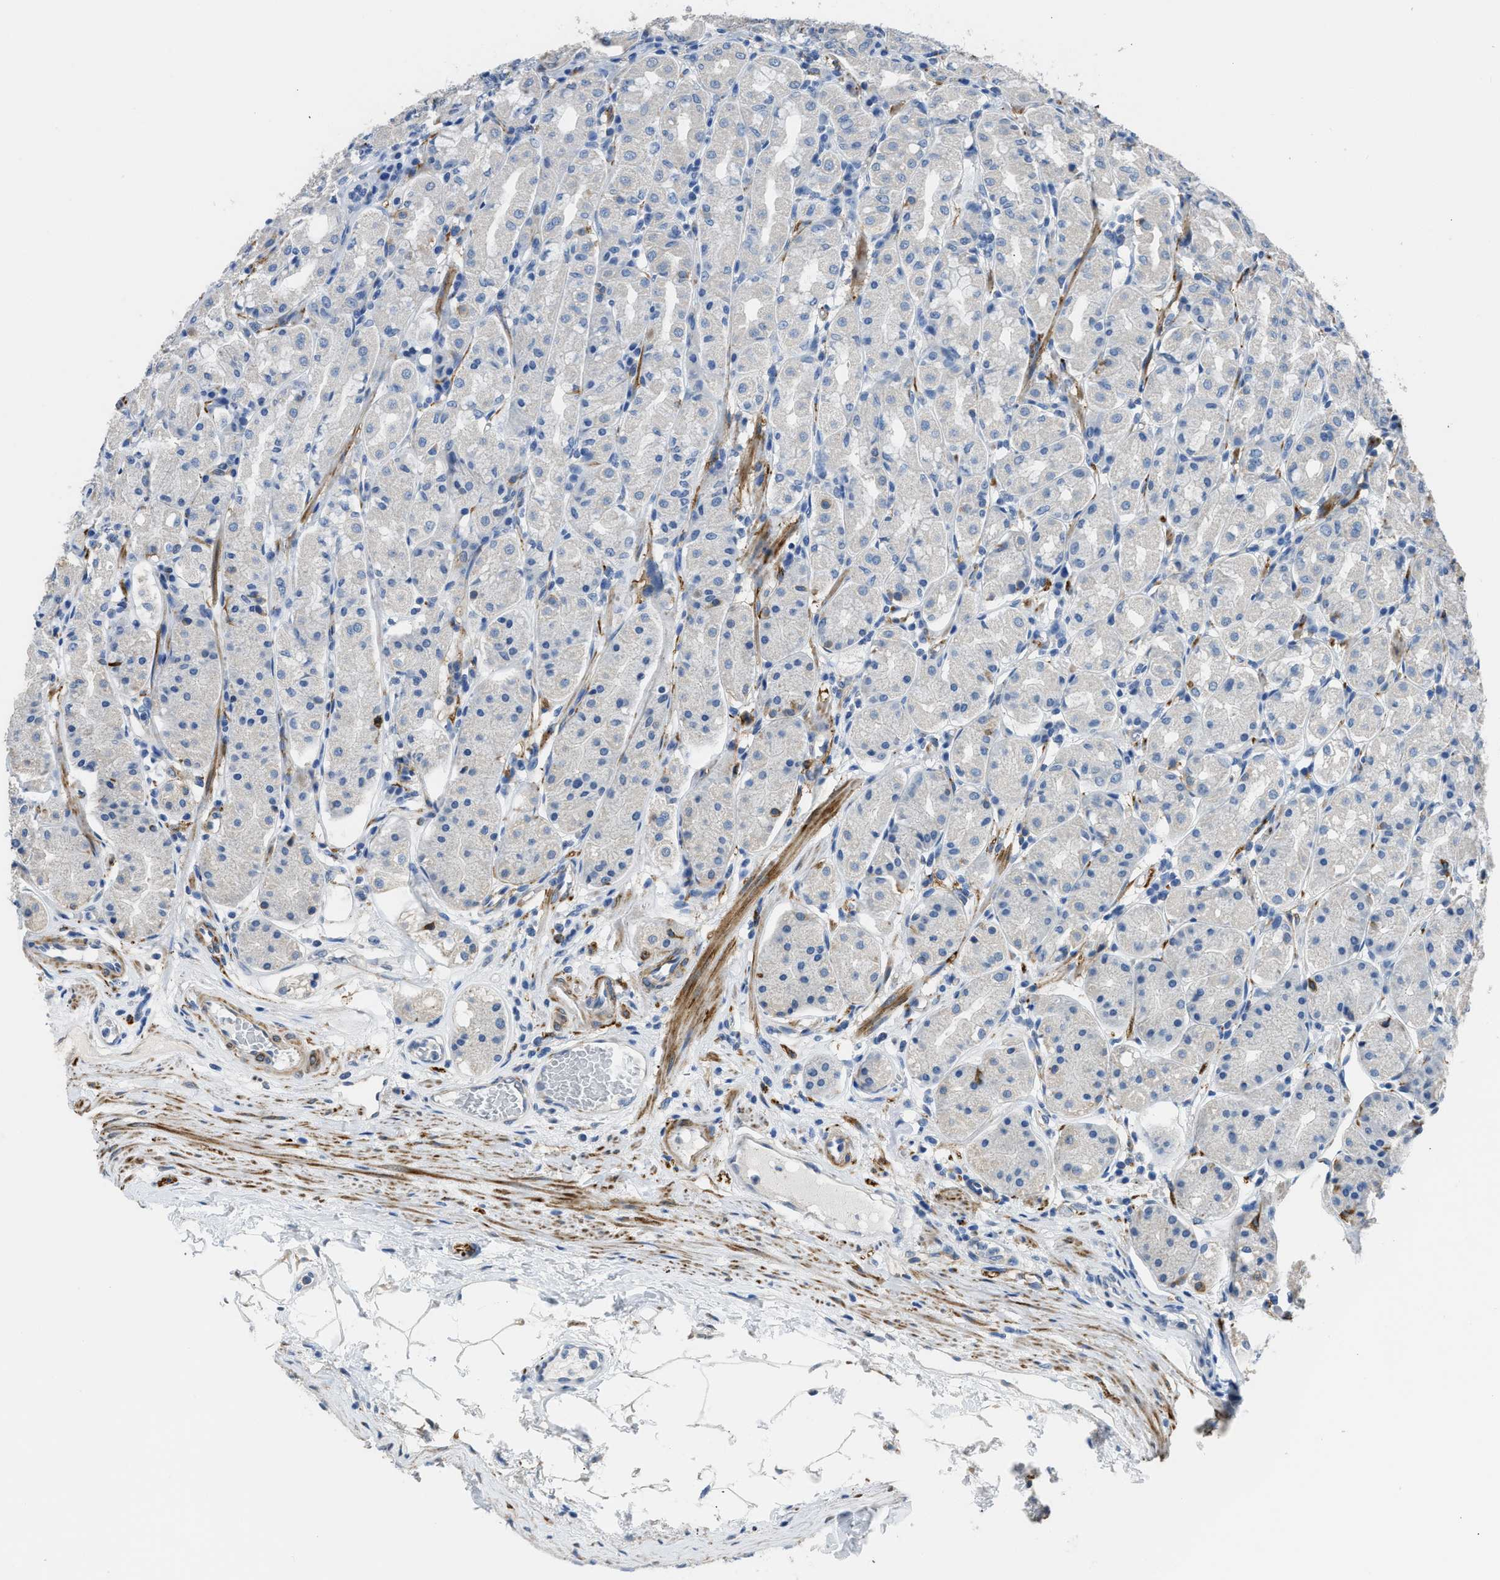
{"staining": {"intensity": "negative", "quantity": "none", "location": "none"}, "tissue": "stomach", "cell_type": "Glandular cells", "image_type": "normal", "snomed": [{"axis": "morphology", "description": "Normal tissue, NOS"}, {"axis": "topography", "description": "Stomach"}, {"axis": "topography", "description": "Stomach, lower"}], "caption": "DAB (3,3'-diaminobenzidine) immunohistochemical staining of benign human stomach exhibits no significant positivity in glandular cells. (DAB (3,3'-diaminobenzidine) IHC, high magnification).", "gene": "ZSWIM5", "patient": {"sex": "female", "age": 56}}